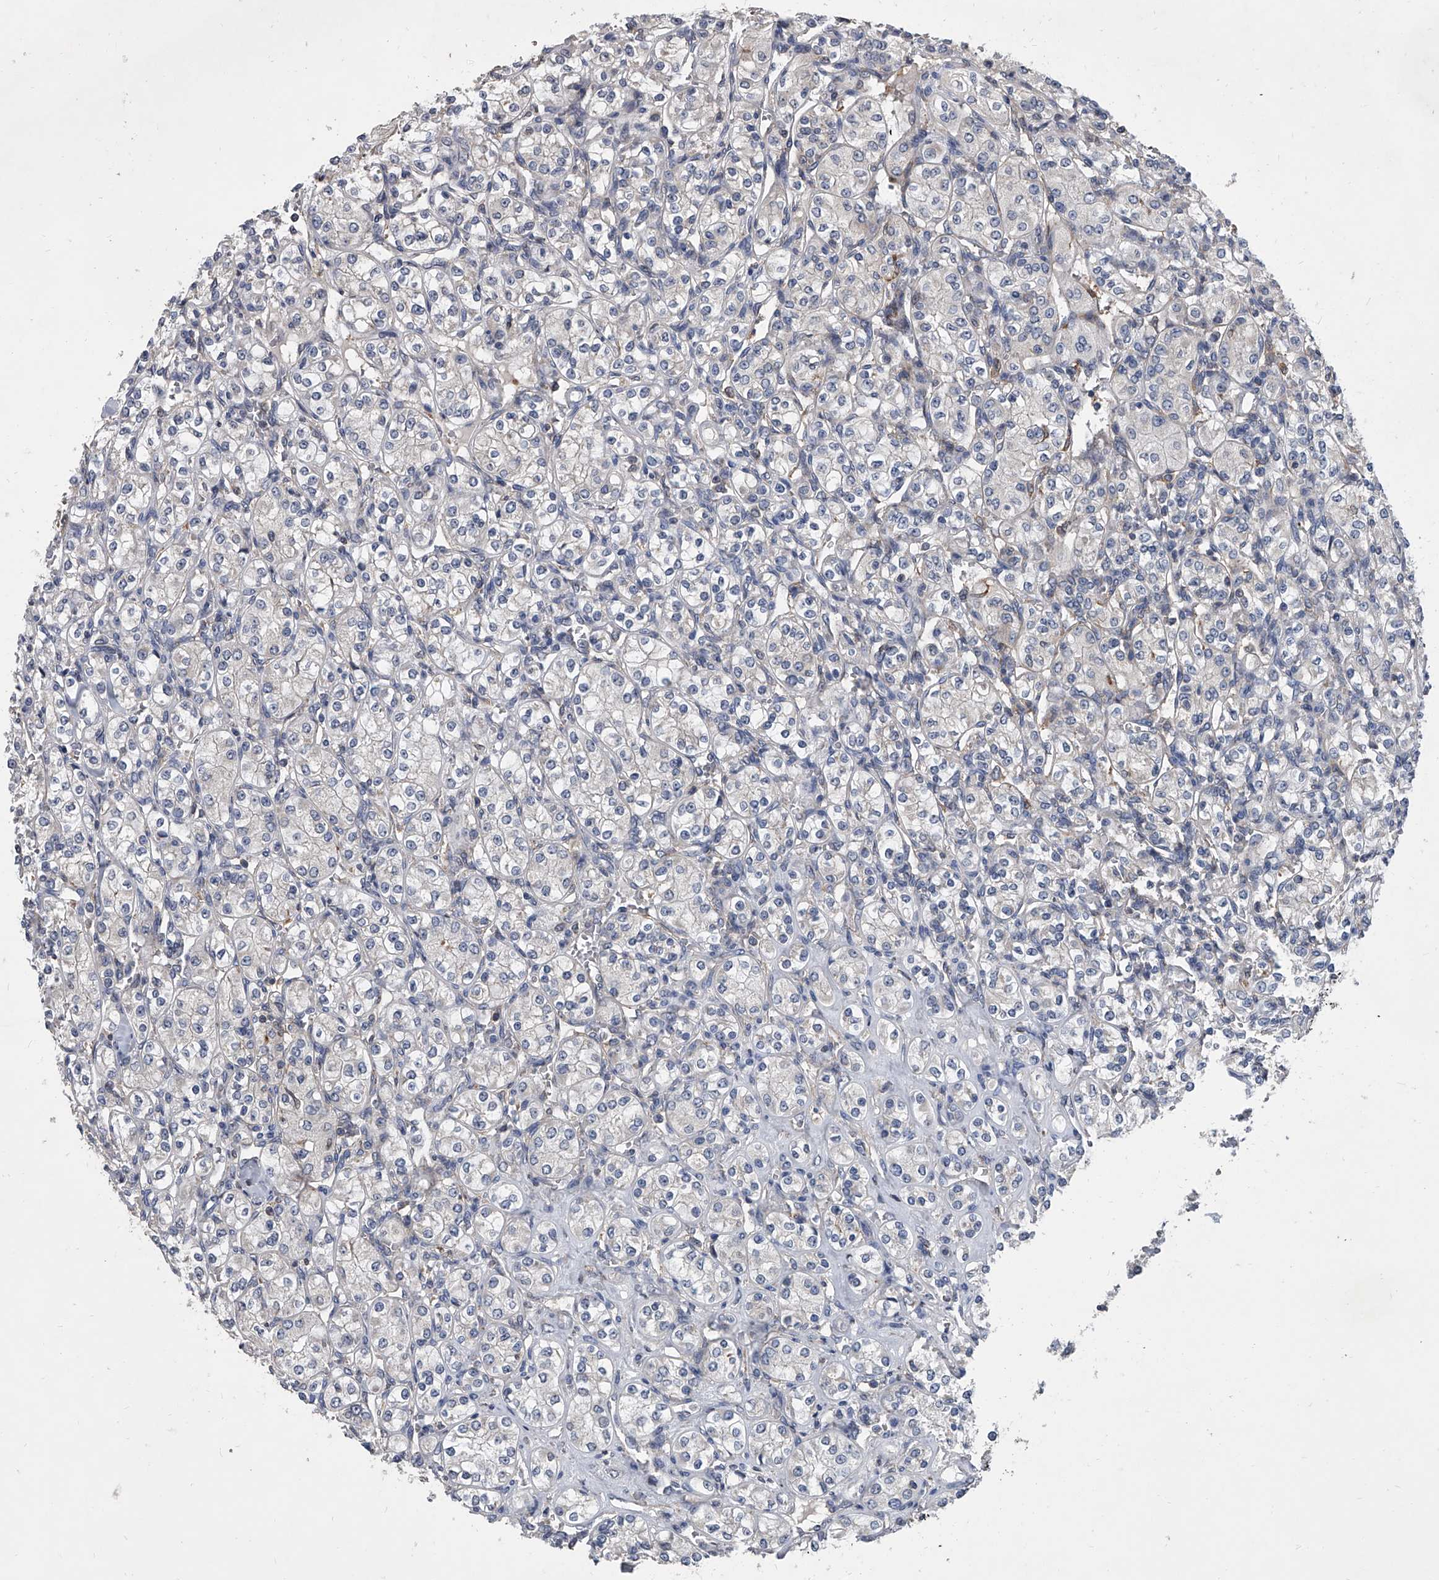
{"staining": {"intensity": "negative", "quantity": "none", "location": "none"}, "tissue": "renal cancer", "cell_type": "Tumor cells", "image_type": "cancer", "snomed": [{"axis": "morphology", "description": "Adenocarcinoma, NOS"}, {"axis": "topography", "description": "Kidney"}], "caption": "DAB immunohistochemical staining of human renal cancer (adenocarcinoma) shows no significant staining in tumor cells. (DAB immunohistochemistry (IHC) visualized using brightfield microscopy, high magnification).", "gene": "MAP4K3", "patient": {"sex": "male", "age": 77}}